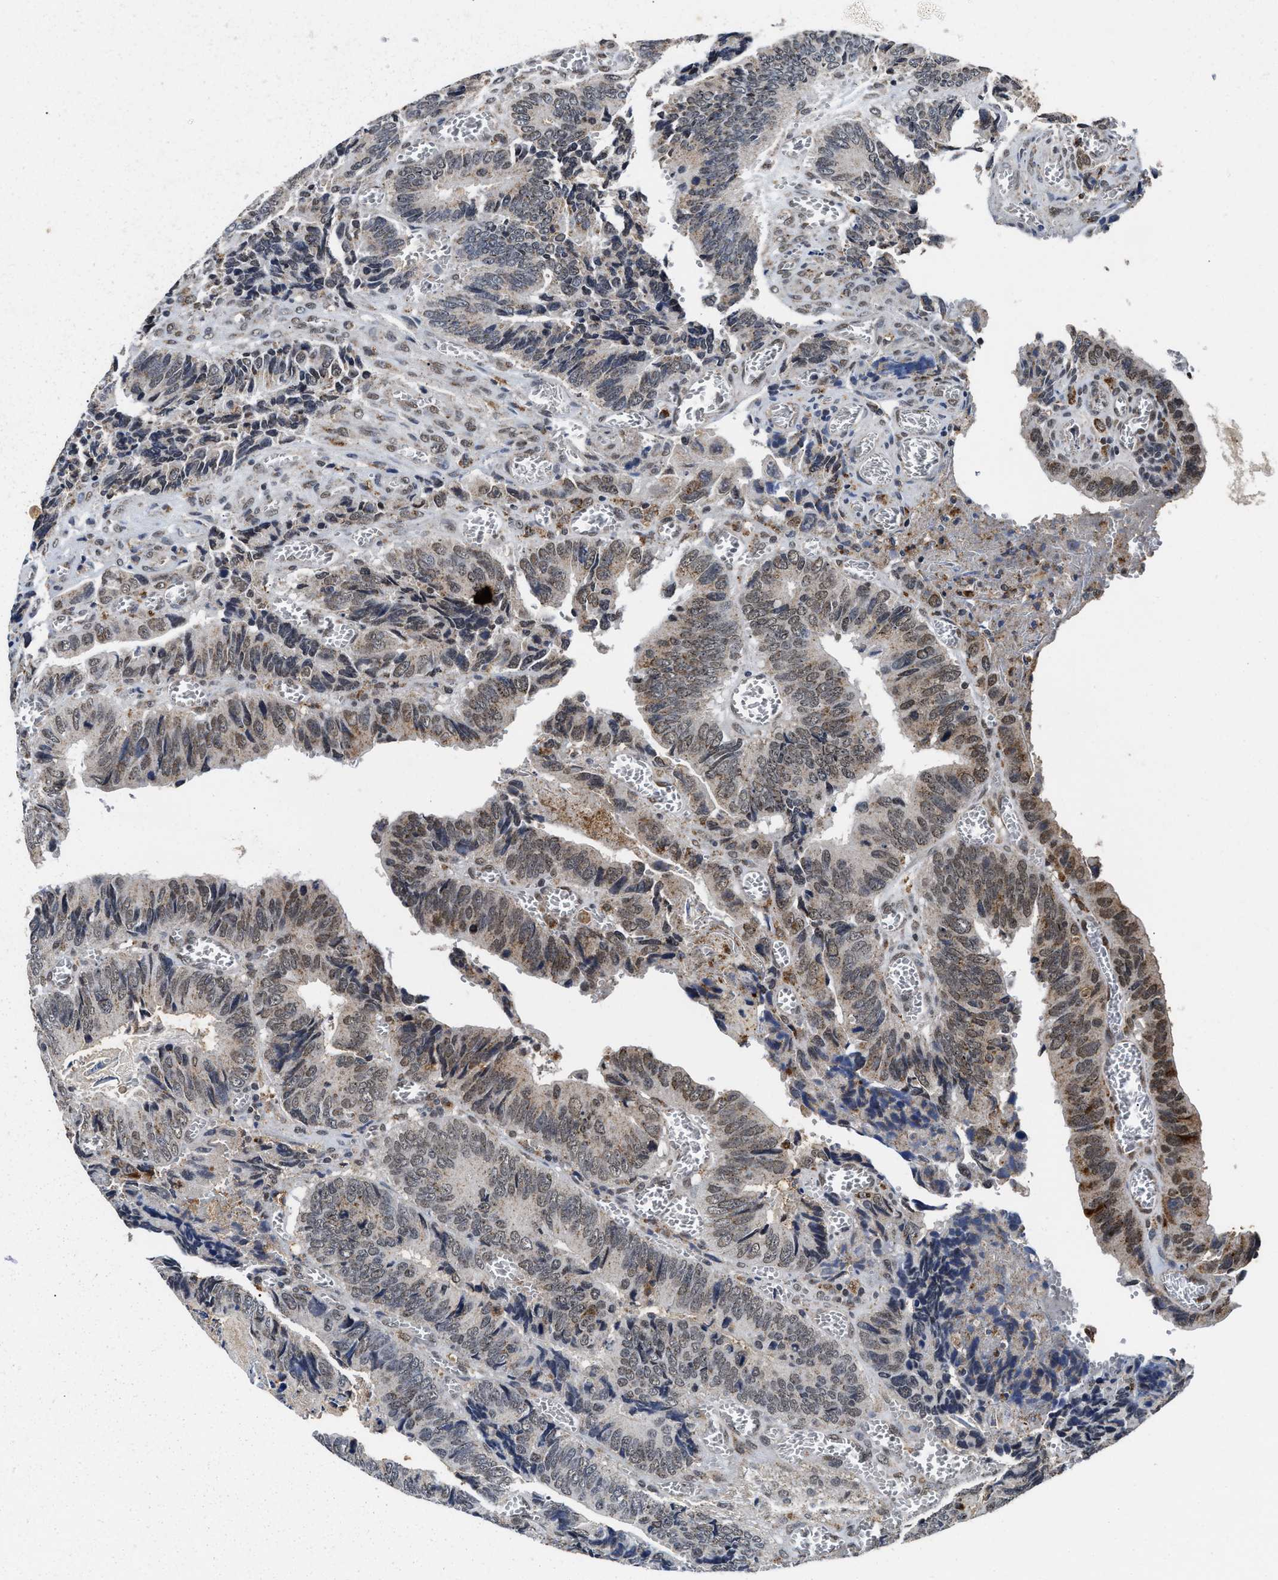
{"staining": {"intensity": "weak", "quantity": ">75%", "location": "nuclear"}, "tissue": "colorectal cancer", "cell_type": "Tumor cells", "image_type": "cancer", "snomed": [{"axis": "morphology", "description": "Adenocarcinoma, NOS"}, {"axis": "topography", "description": "Colon"}], "caption": "The immunohistochemical stain shows weak nuclear positivity in tumor cells of adenocarcinoma (colorectal) tissue.", "gene": "ACOX1", "patient": {"sex": "male", "age": 72}}